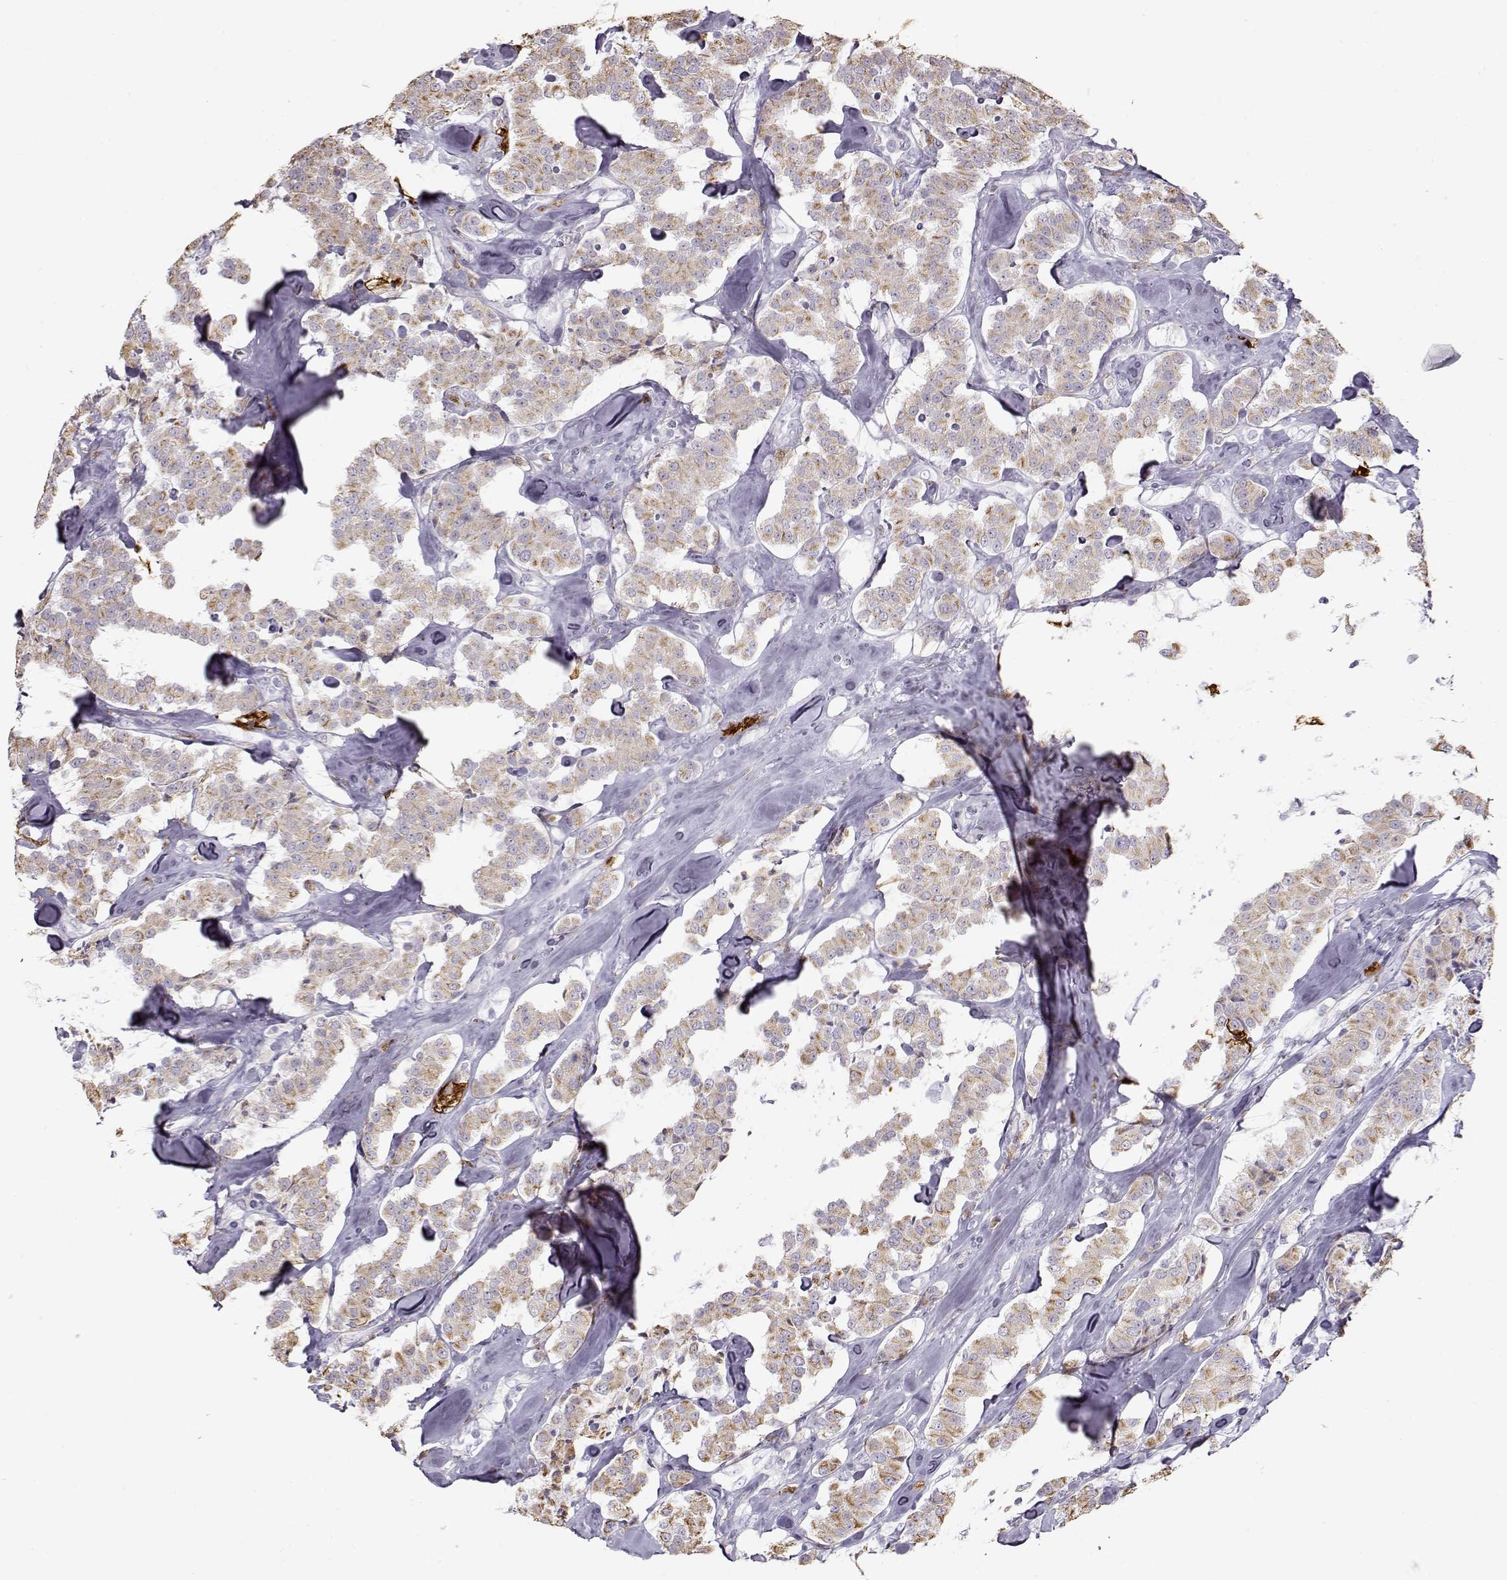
{"staining": {"intensity": "weak", "quantity": "25%-75%", "location": "cytoplasmic/membranous"}, "tissue": "carcinoid", "cell_type": "Tumor cells", "image_type": "cancer", "snomed": [{"axis": "morphology", "description": "Carcinoid, malignant, NOS"}, {"axis": "topography", "description": "Pancreas"}], "caption": "A high-resolution histopathology image shows IHC staining of carcinoid, which reveals weak cytoplasmic/membranous staining in approximately 25%-75% of tumor cells. The protein of interest is shown in brown color, while the nuclei are stained blue.", "gene": "S100B", "patient": {"sex": "male", "age": 41}}